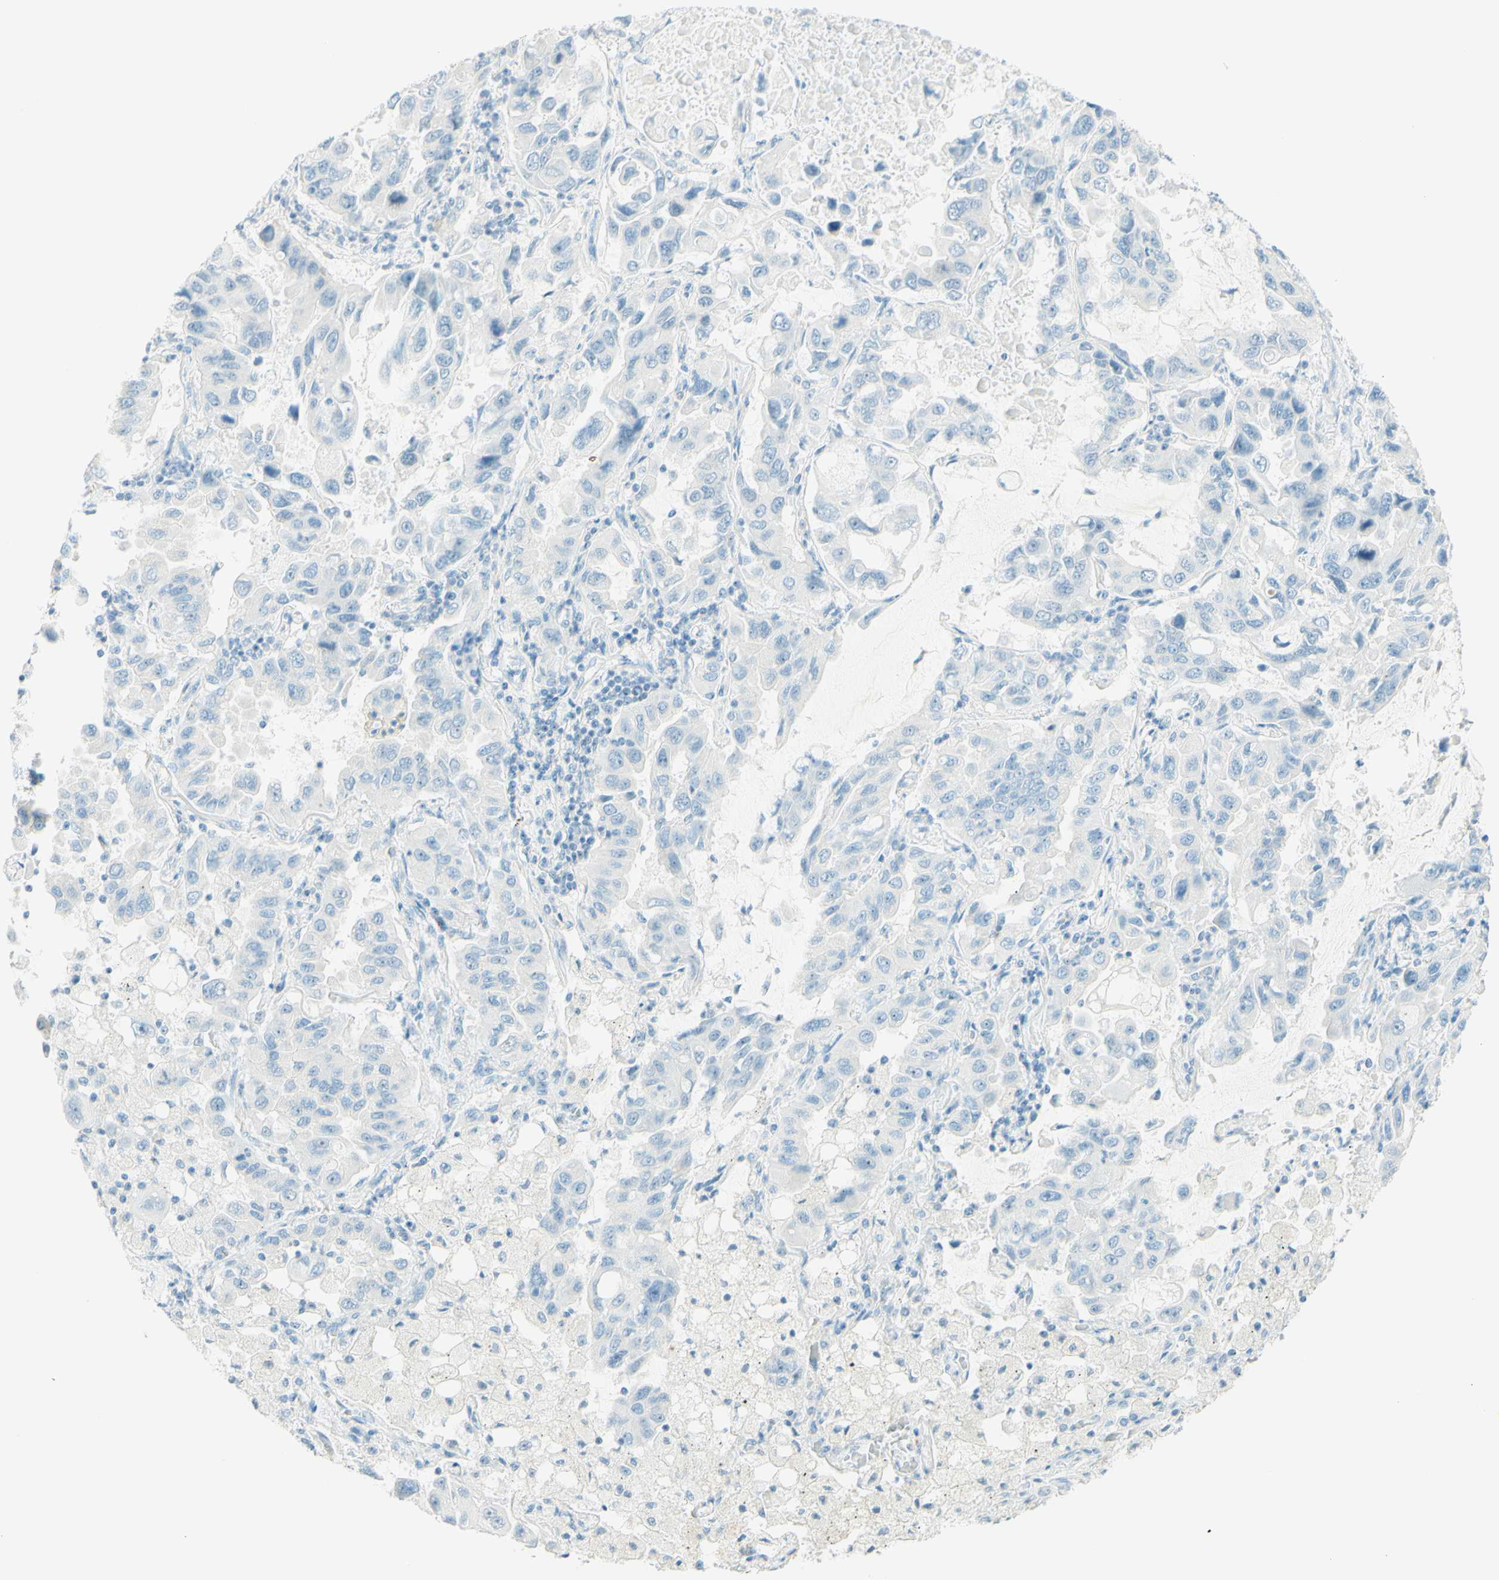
{"staining": {"intensity": "negative", "quantity": "none", "location": "none"}, "tissue": "lung cancer", "cell_type": "Tumor cells", "image_type": "cancer", "snomed": [{"axis": "morphology", "description": "Adenocarcinoma, NOS"}, {"axis": "topography", "description": "Lung"}], "caption": "Immunohistochemistry histopathology image of neoplastic tissue: human adenocarcinoma (lung) stained with DAB demonstrates no significant protein positivity in tumor cells.", "gene": "FMR1NB", "patient": {"sex": "male", "age": 64}}